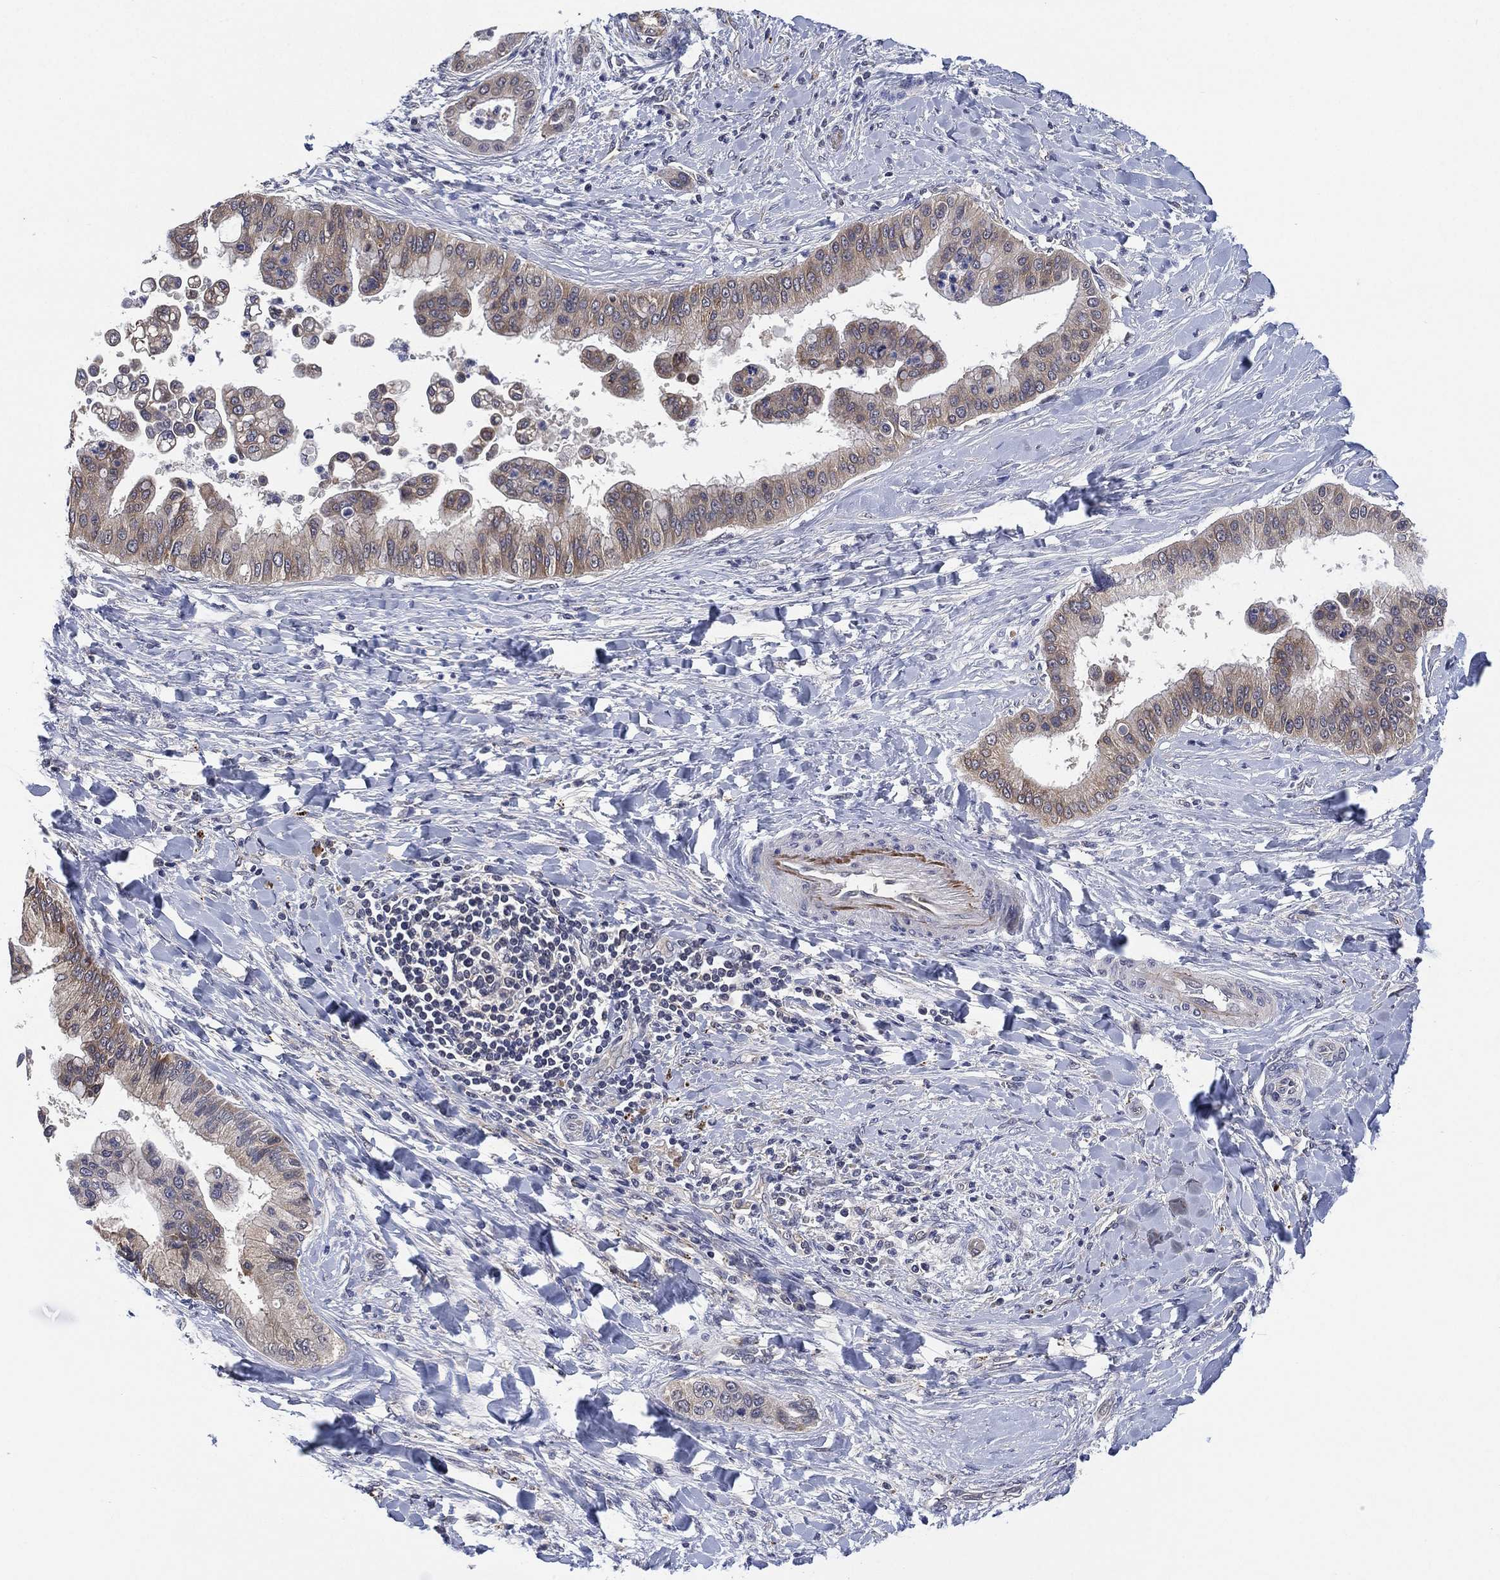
{"staining": {"intensity": "weak", "quantity": "25%-75%", "location": "cytoplasmic/membranous"}, "tissue": "liver cancer", "cell_type": "Tumor cells", "image_type": "cancer", "snomed": [{"axis": "morphology", "description": "Cholangiocarcinoma"}, {"axis": "topography", "description": "Liver"}], "caption": "A low amount of weak cytoplasmic/membranous expression is identified in about 25%-75% of tumor cells in liver cholangiocarcinoma tissue.", "gene": "SELENOO", "patient": {"sex": "female", "age": 54}}